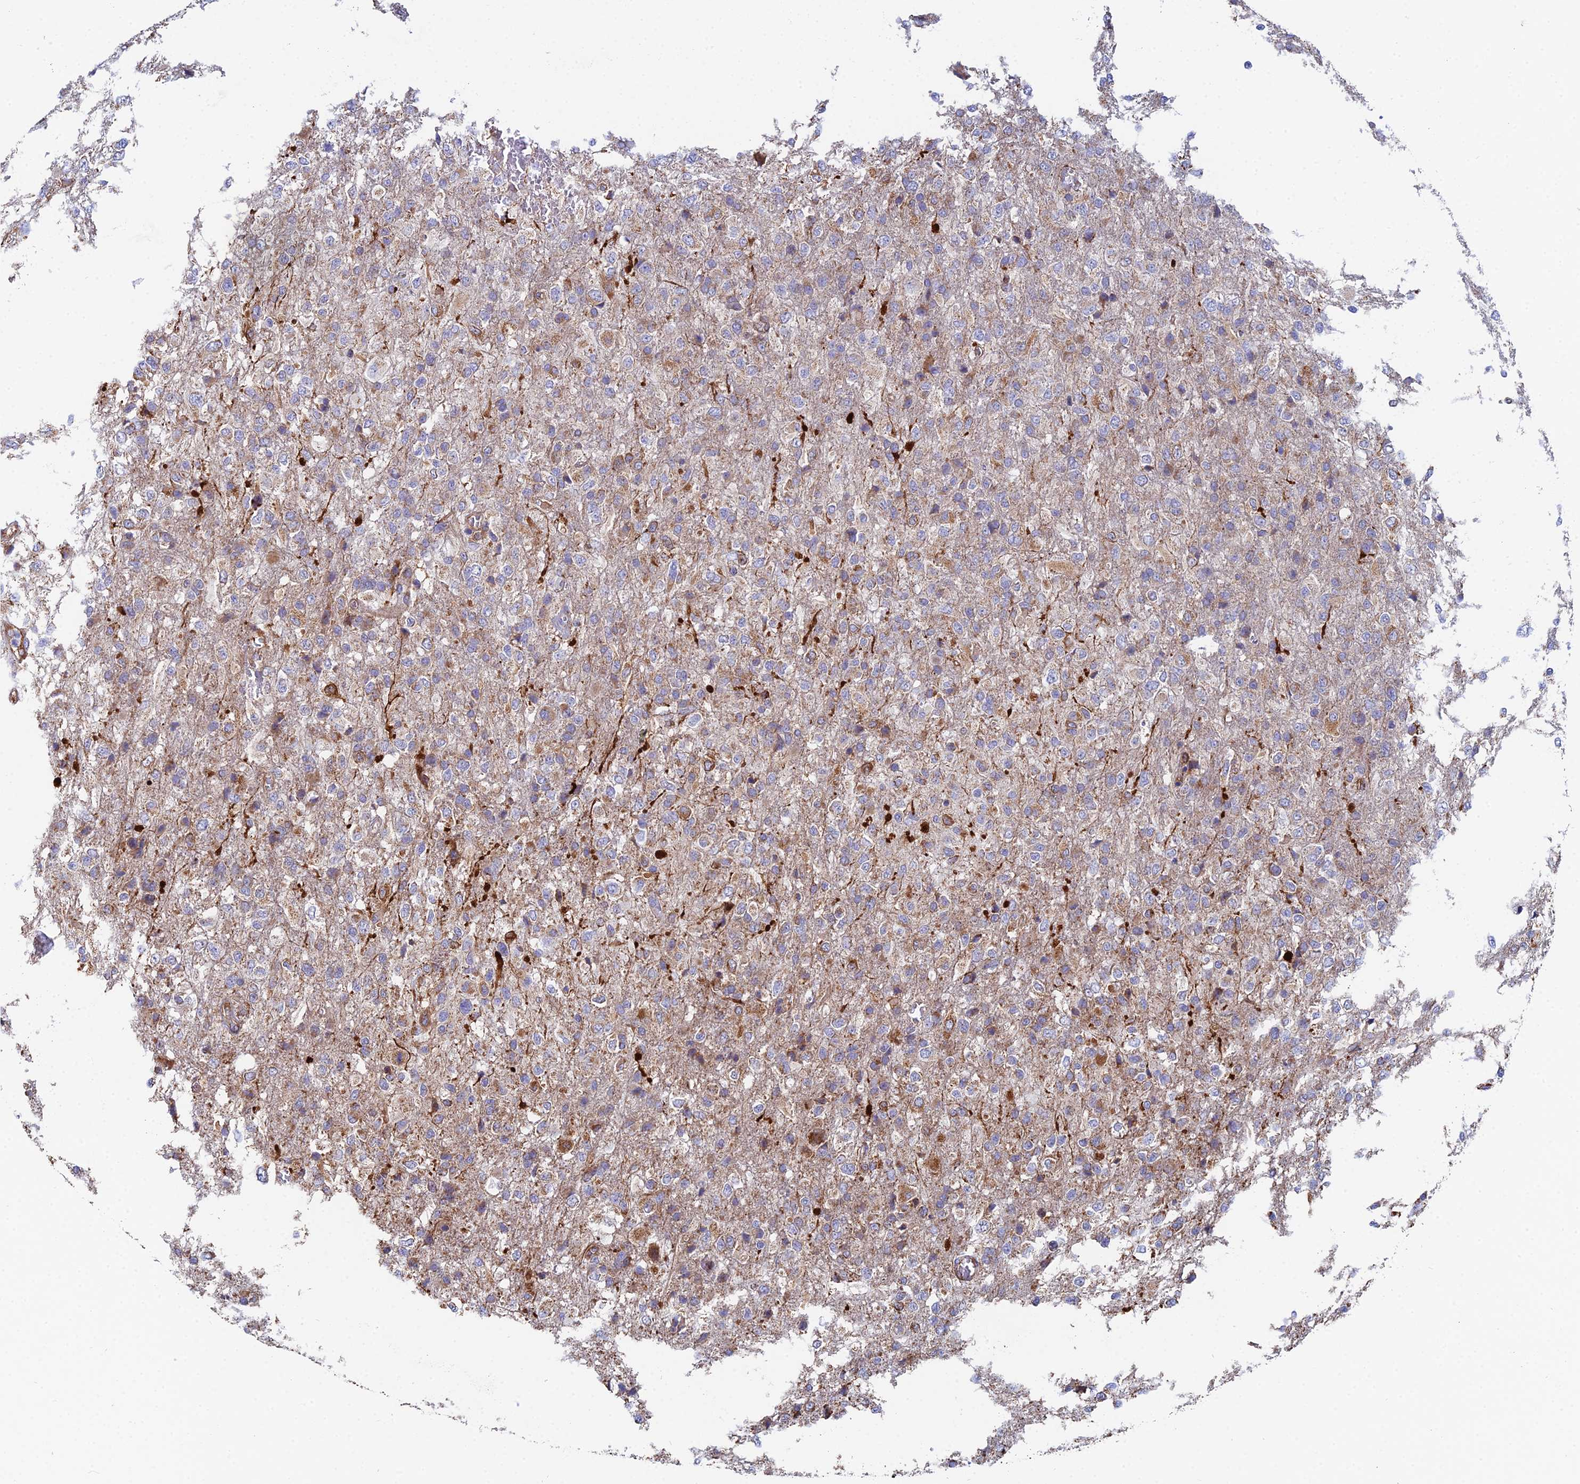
{"staining": {"intensity": "negative", "quantity": "none", "location": "none"}, "tissue": "glioma", "cell_type": "Tumor cells", "image_type": "cancer", "snomed": [{"axis": "morphology", "description": "Glioma, malignant, High grade"}, {"axis": "topography", "description": "Brain"}], "caption": "This is an IHC photomicrograph of glioma. There is no staining in tumor cells.", "gene": "SPOCK2", "patient": {"sex": "female", "age": 74}}